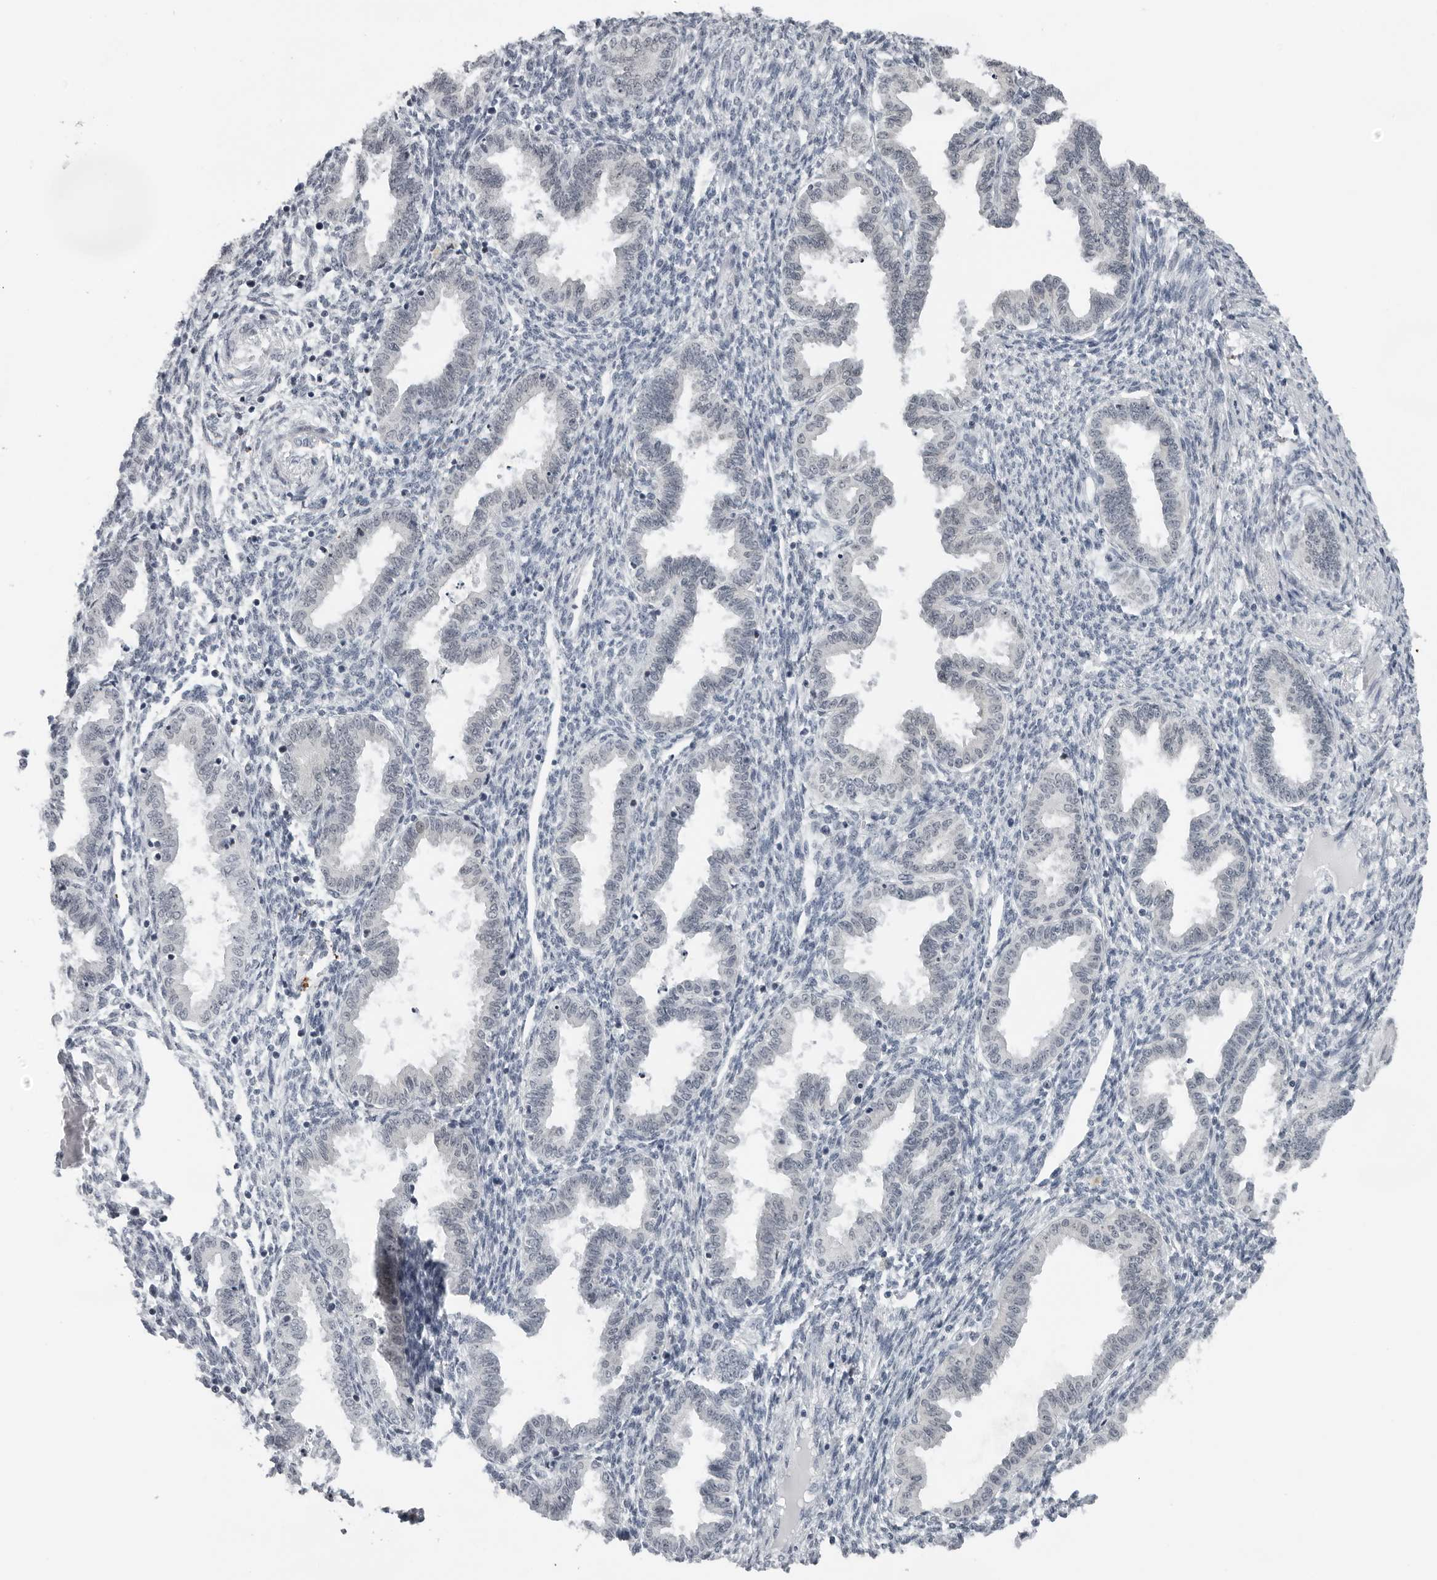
{"staining": {"intensity": "negative", "quantity": "none", "location": "none"}, "tissue": "endometrium", "cell_type": "Cells in endometrial stroma", "image_type": "normal", "snomed": [{"axis": "morphology", "description": "Normal tissue, NOS"}, {"axis": "topography", "description": "Endometrium"}], "caption": "This is a photomicrograph of immunohistochemistry (IHC) staining of unremarkable endometrium, which shows no staining in cells in endometrial stroma. Brightfield microscopy of IHC stained with DAB (3,3'-diaminobenzidine) (brown) and hematoxylin (blue), captured at high magnification.", "gene": "PPP1R42", "patient": {"sex": "female", "age": 33}}